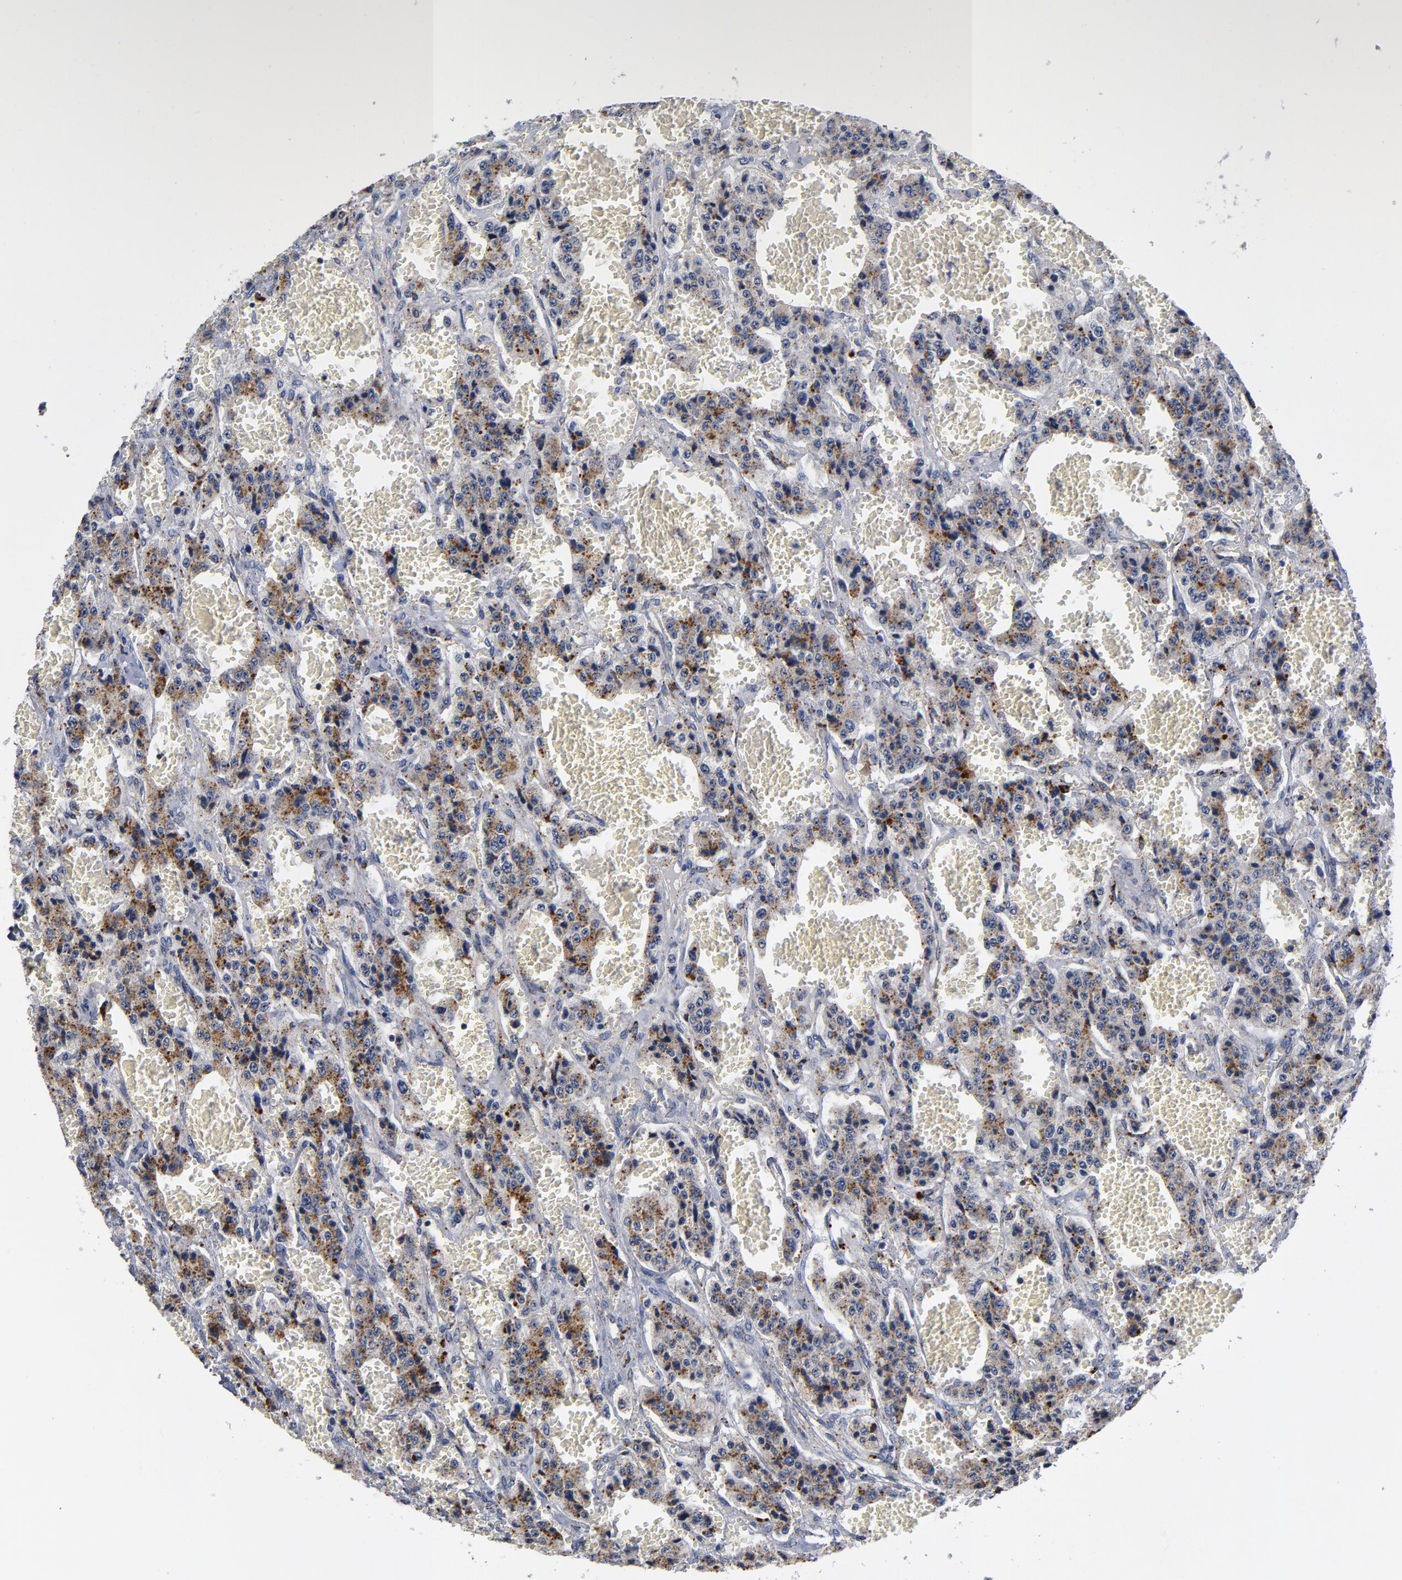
{"staining": {"intensity": "moderate", "quantity": ">75%", "location": "cytoplasmic/membranous"}, "tissue": "carcinoid", "cell_type": "Tumor cells", "image_type": "cancer", "snomed": [{"axis": "morphology", "description": "Carcinoid, malignant, NOS"}, {"axis": "topography", "description": "Small intestine"}], "caption": "Immunohistochemistry (IHC) image of neoplastic tissue: human carcinoid stained using immunohistochemistry (IHC) exhibits medium levels of moderate protein expression localized specifically in the cytoplasmic/membranous of tumor cells, appearing as a cytoplasmic/membranous brown color.", "gene": "AKT2", "patient": {"sex": "male", "age": 52}}